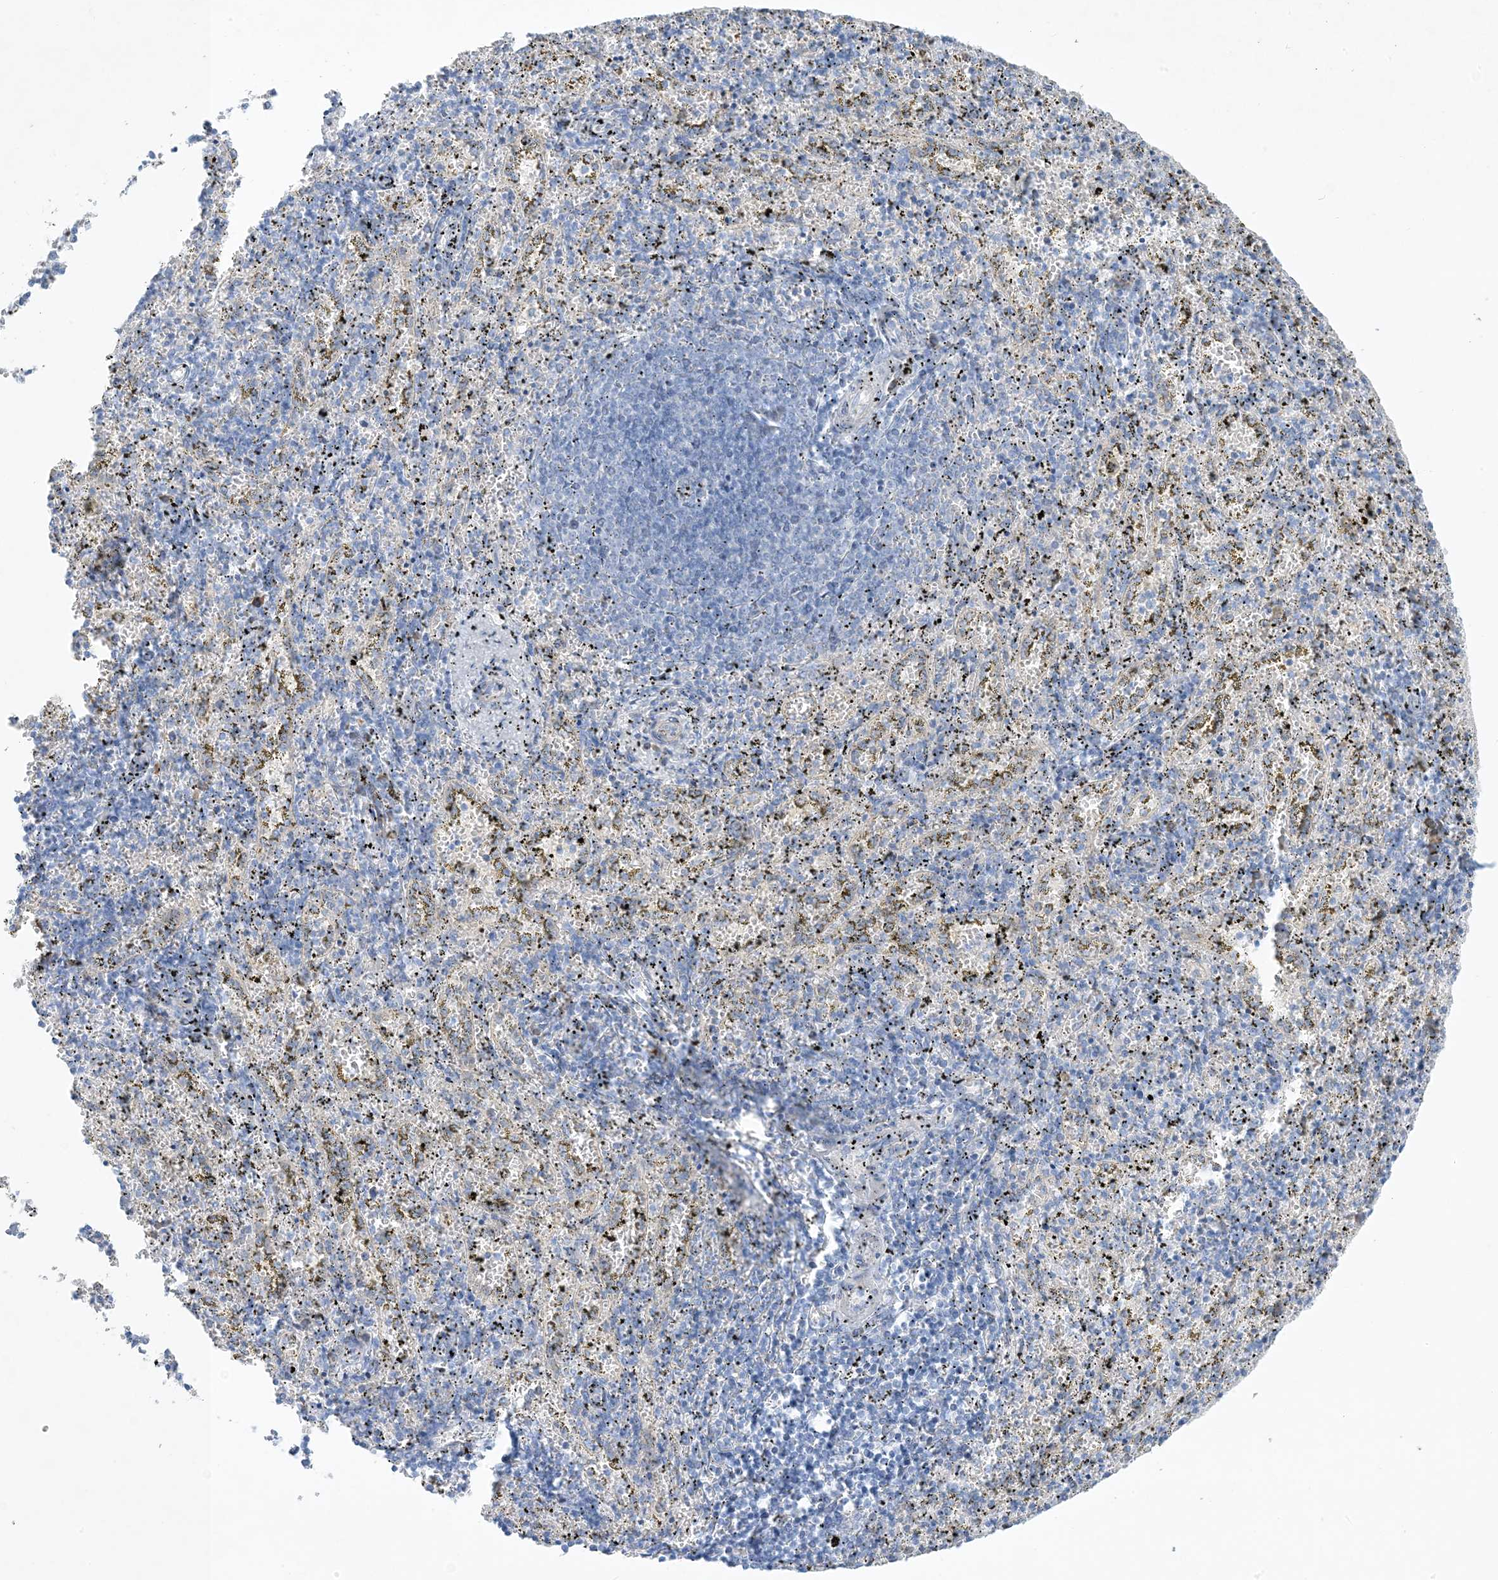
{"staining": {"intensity": "negative", "quantity": "none", "location": "none"}, "tissue": "spleen", "cell_type": "Cells in red pulp", "image_type": "normal", "snomed": [{"axis": "morphology", "description": "Normal tissue, NOS"}, {"axis": "topography", "description": "Spleen"}], "caption": "Immunohistochemistry (IHC) of normal spleen exhibits no positivity in cells in red pulp.", "gene": "XIRP2", "patient": {"sex": "male", "age": 11}}